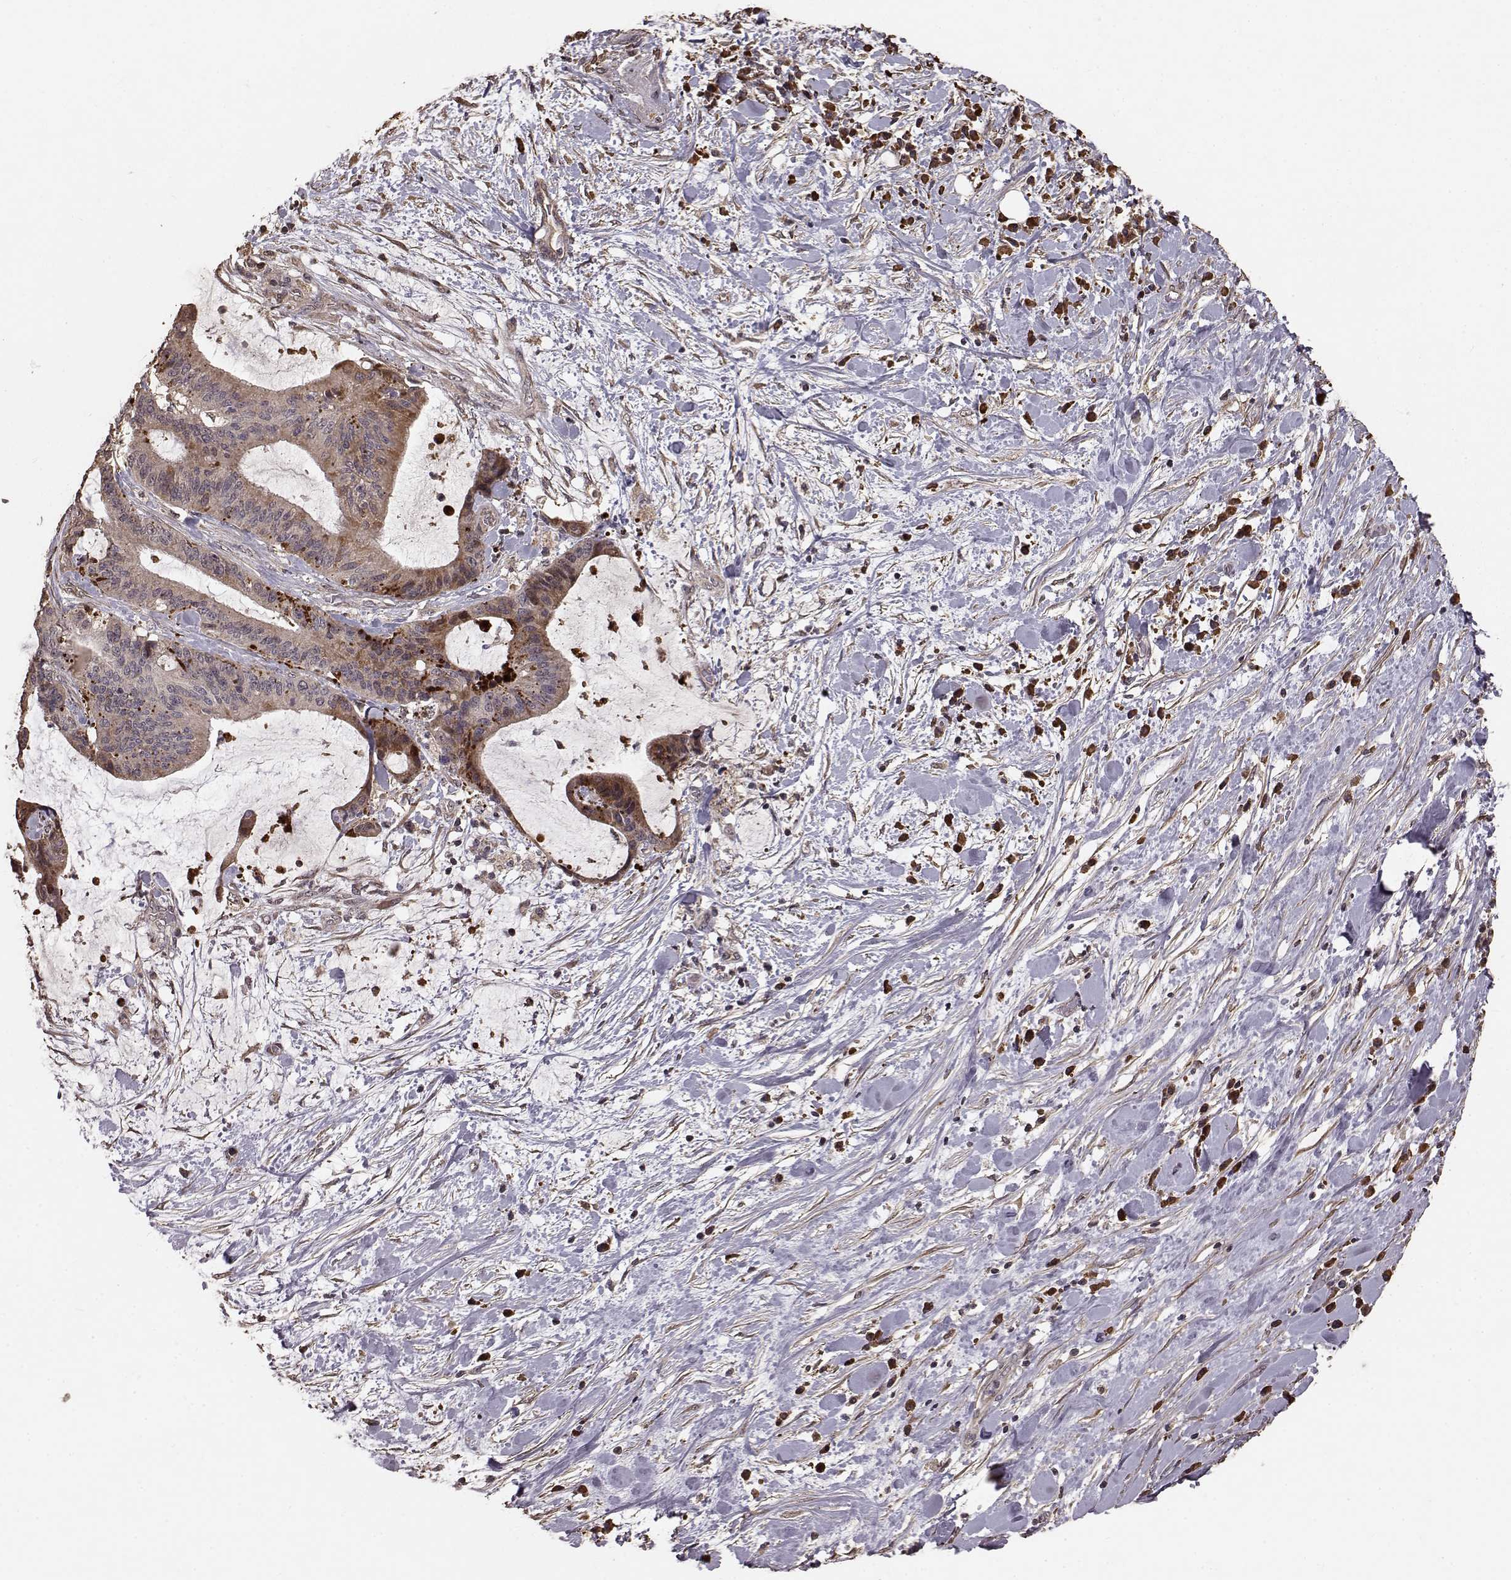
{"staining": {"intensity": "moderate", "quantity": "25%-75%", "location": "cytoplasmic/membranous"}, "tissue": "liver cancer", "cell_type": "Tumor cells", "image_type": "cancer", "snomed": [{"axis": "morphology", "description": "Cholangiocarcinoma"}, {"axis": "topography", "description": "Liver"}], "caption": "Liver cancer (cholangiocarcinoma) stained with a protein marker shows moderate staining in tumor cells.", "gene": "USP15", "patient": {"sex": "female", "age": 73}}